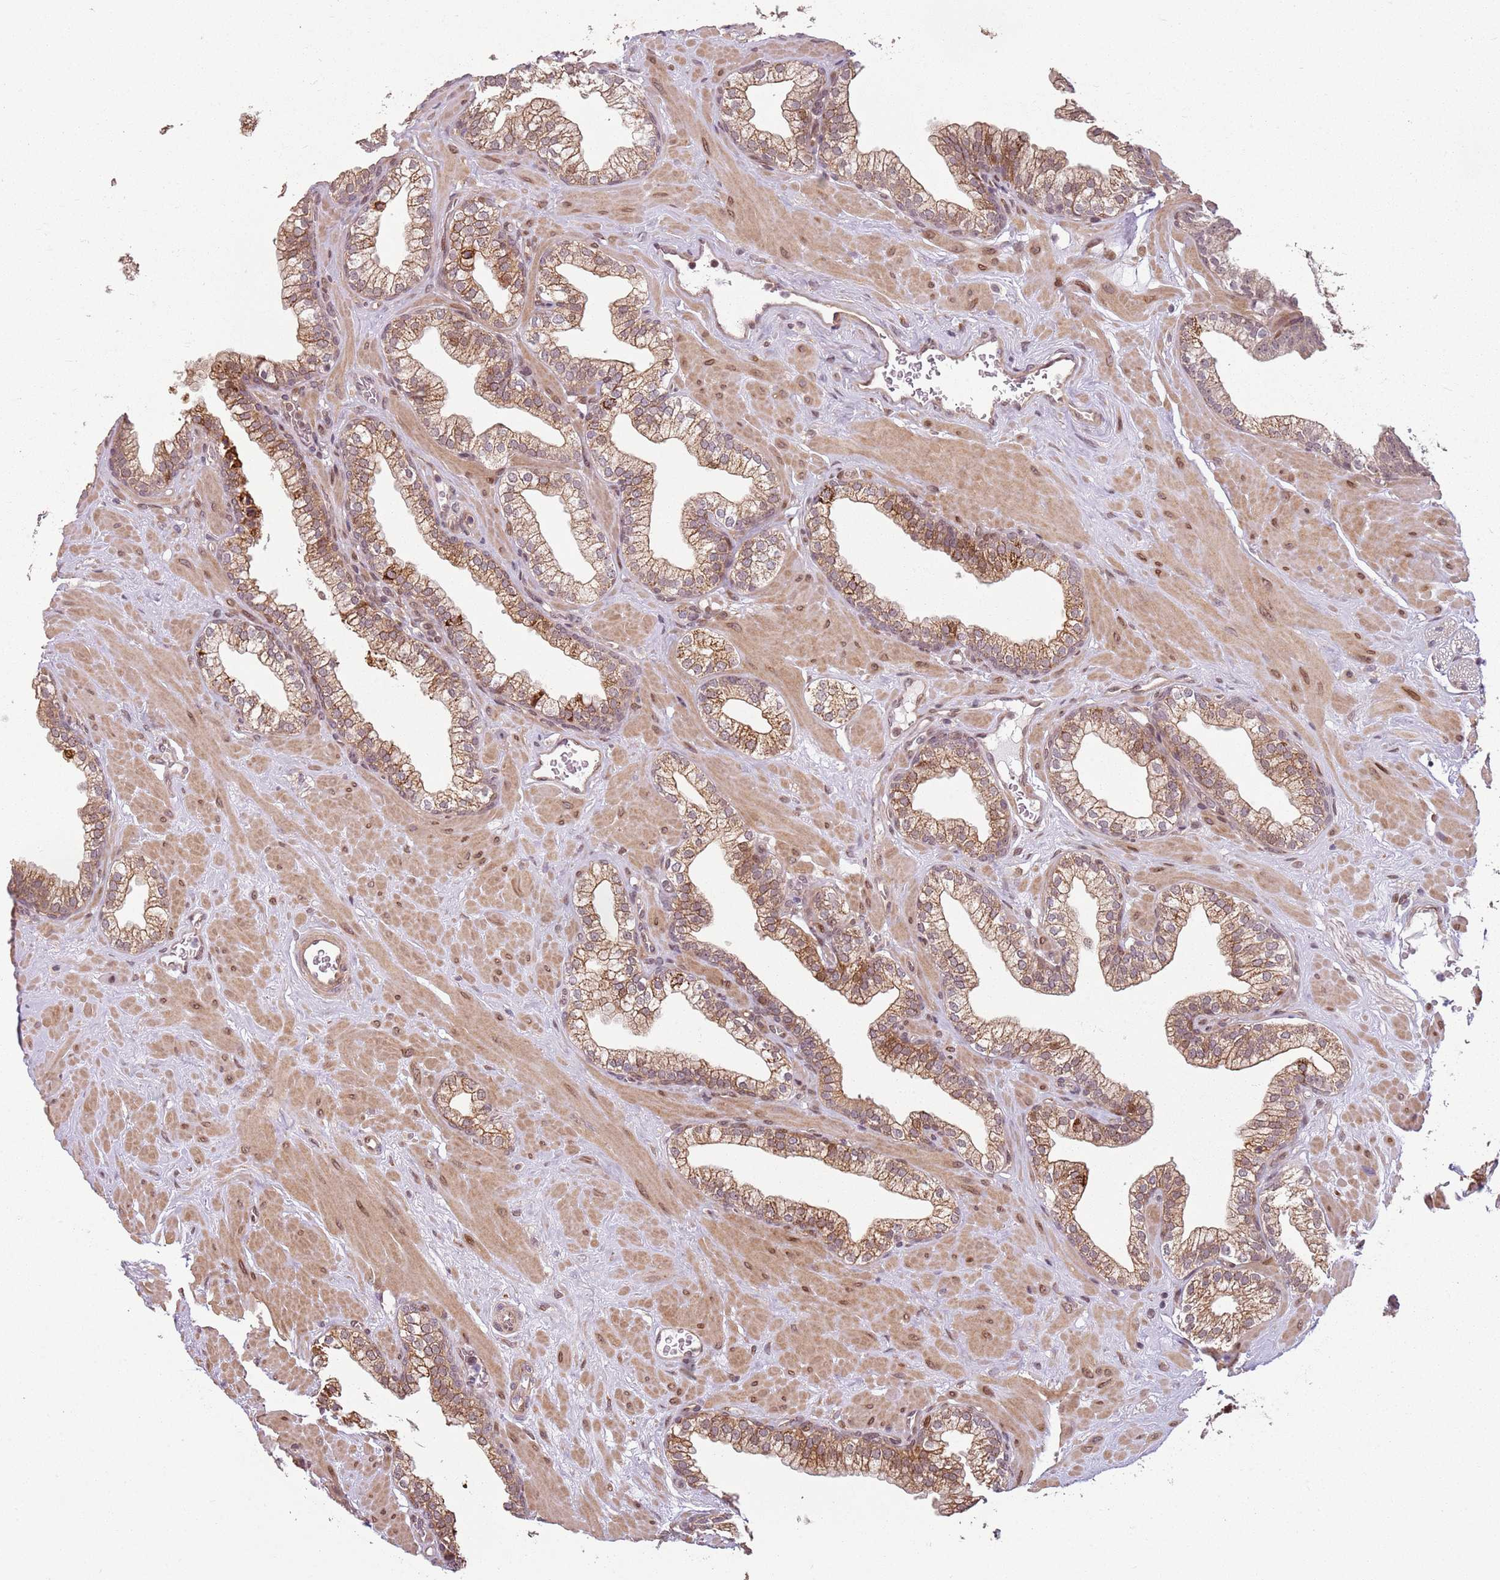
{"staining": {"intensity": "moderate", "quantity": ">75%", "location": "cytoplasmic/membranous"}, "tissue": "prostate", "cell_type": "Glandular cells", "image_type": "normal", "snomed": [{"axis": "morphology", "description": "Normal tissue, NOS"}, {"axis": "morphology", "description": "Urothelial carcinoma, Low grade"}, {"axis": "topography", "description": "Urinary bladder"}, {"axis": "topography", "description": "Prostate"}], "caption": "The photomicrograph shows immunohistochemical staining of benign prostate. There is moderate cytoplasmic/membranous staining is seen in approximately >75% of glandular cells.", "gene": "CHURC1", "patient": {"sex": "male", "age": 60}}